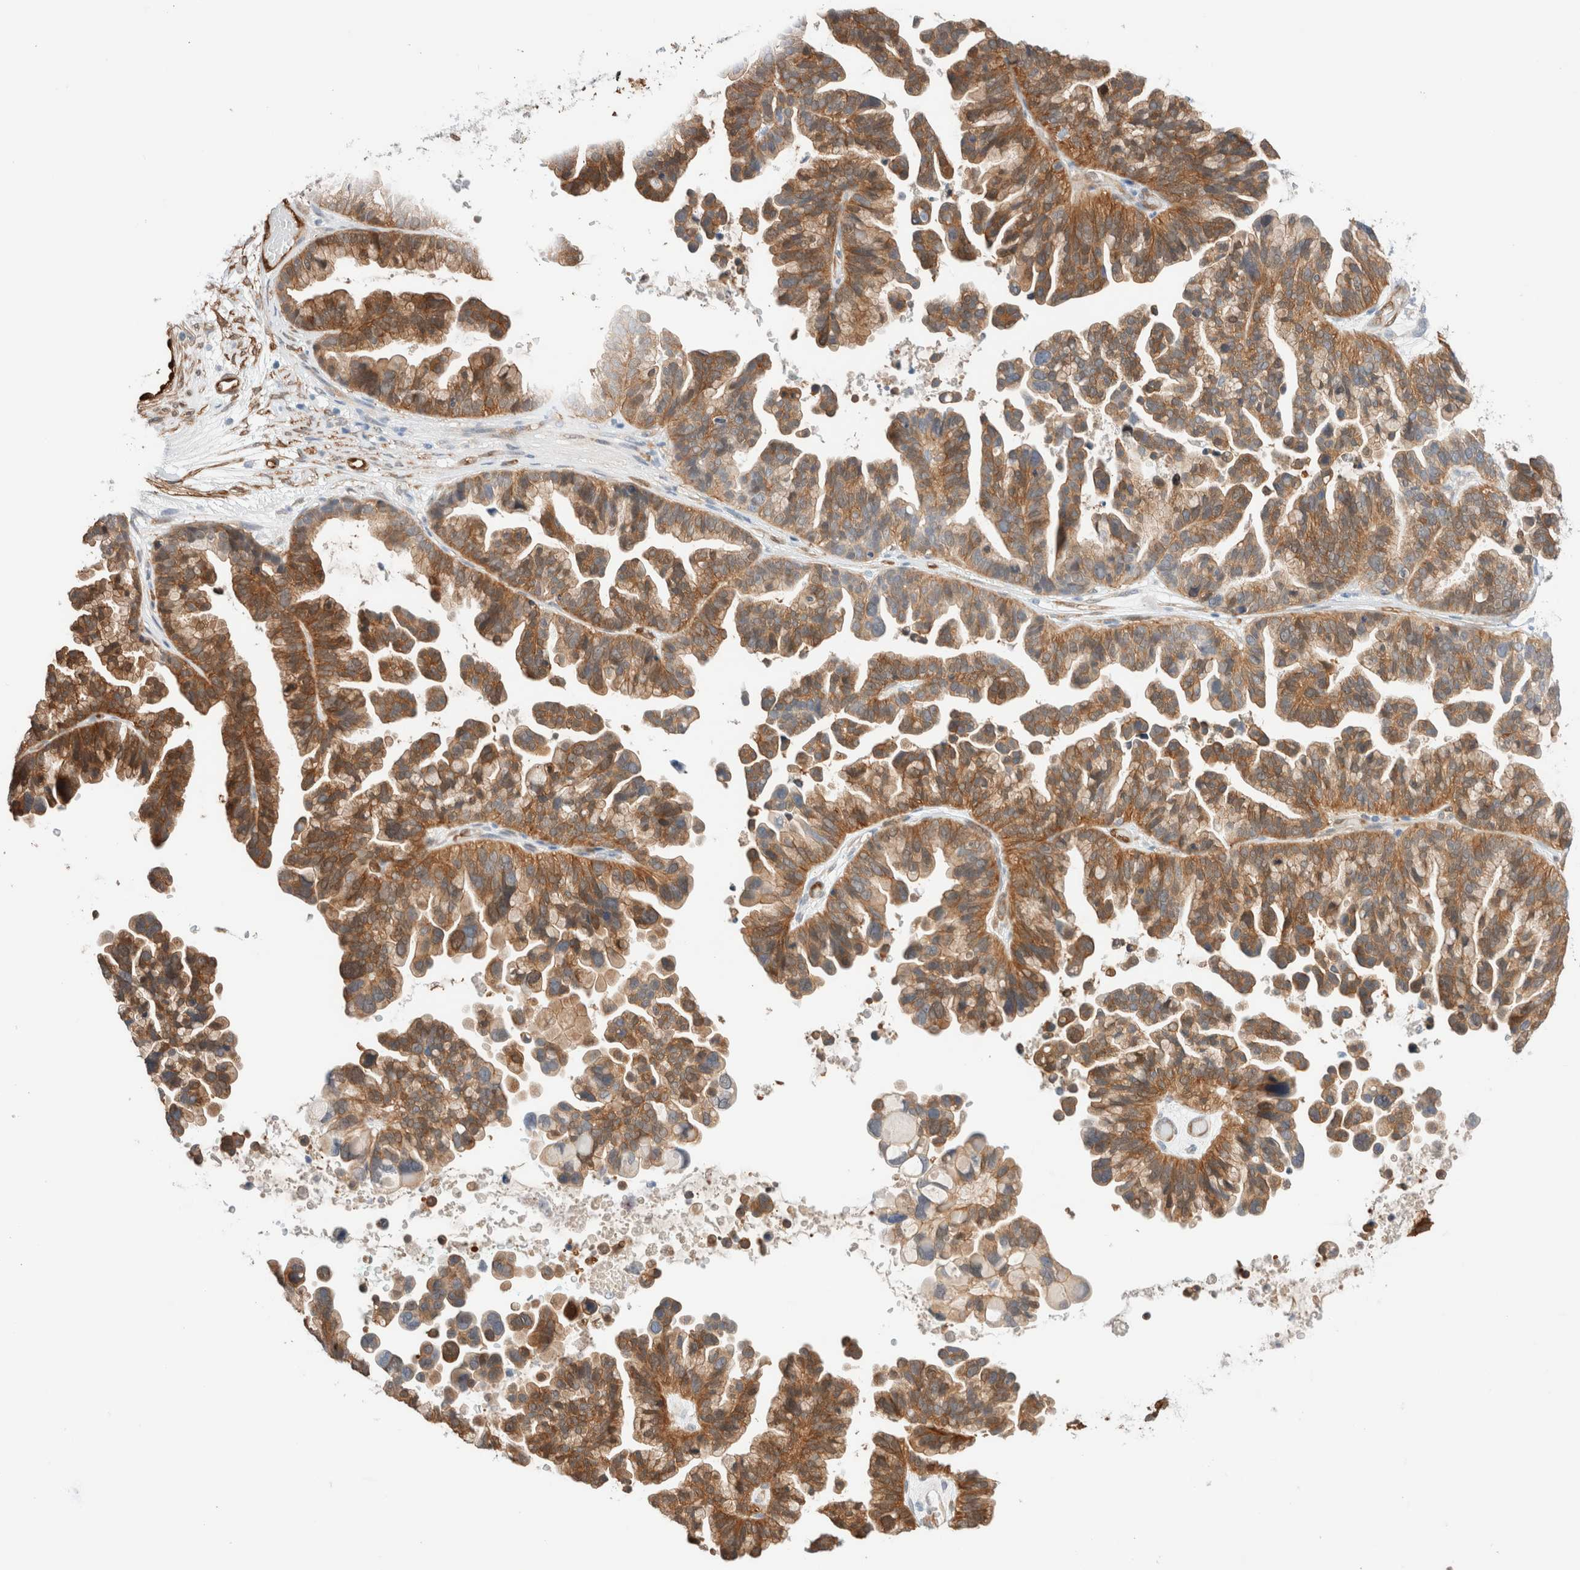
{"staining": {"intensity": "moderate", "quantity": ">75%", "location": "cytoplasmic/membranous"}, "tissue": "ovarian cancer", "cell_type": "Tumor cells", "image_type": "cancer", "snomed": [{"axis": "morphology", "description": "Cystadenocarcinoma, serous, NOS"}, {"axis": "topography", "description": "Ovary"}], "caption": "A brown stain labels moderate cytoplasmic/membranous expression of a protein in serous cystadenocarcinoma (ovarian) tumor cells.", "gene": "LMCD1", "patient": {"sex": "female", "age": 56}}